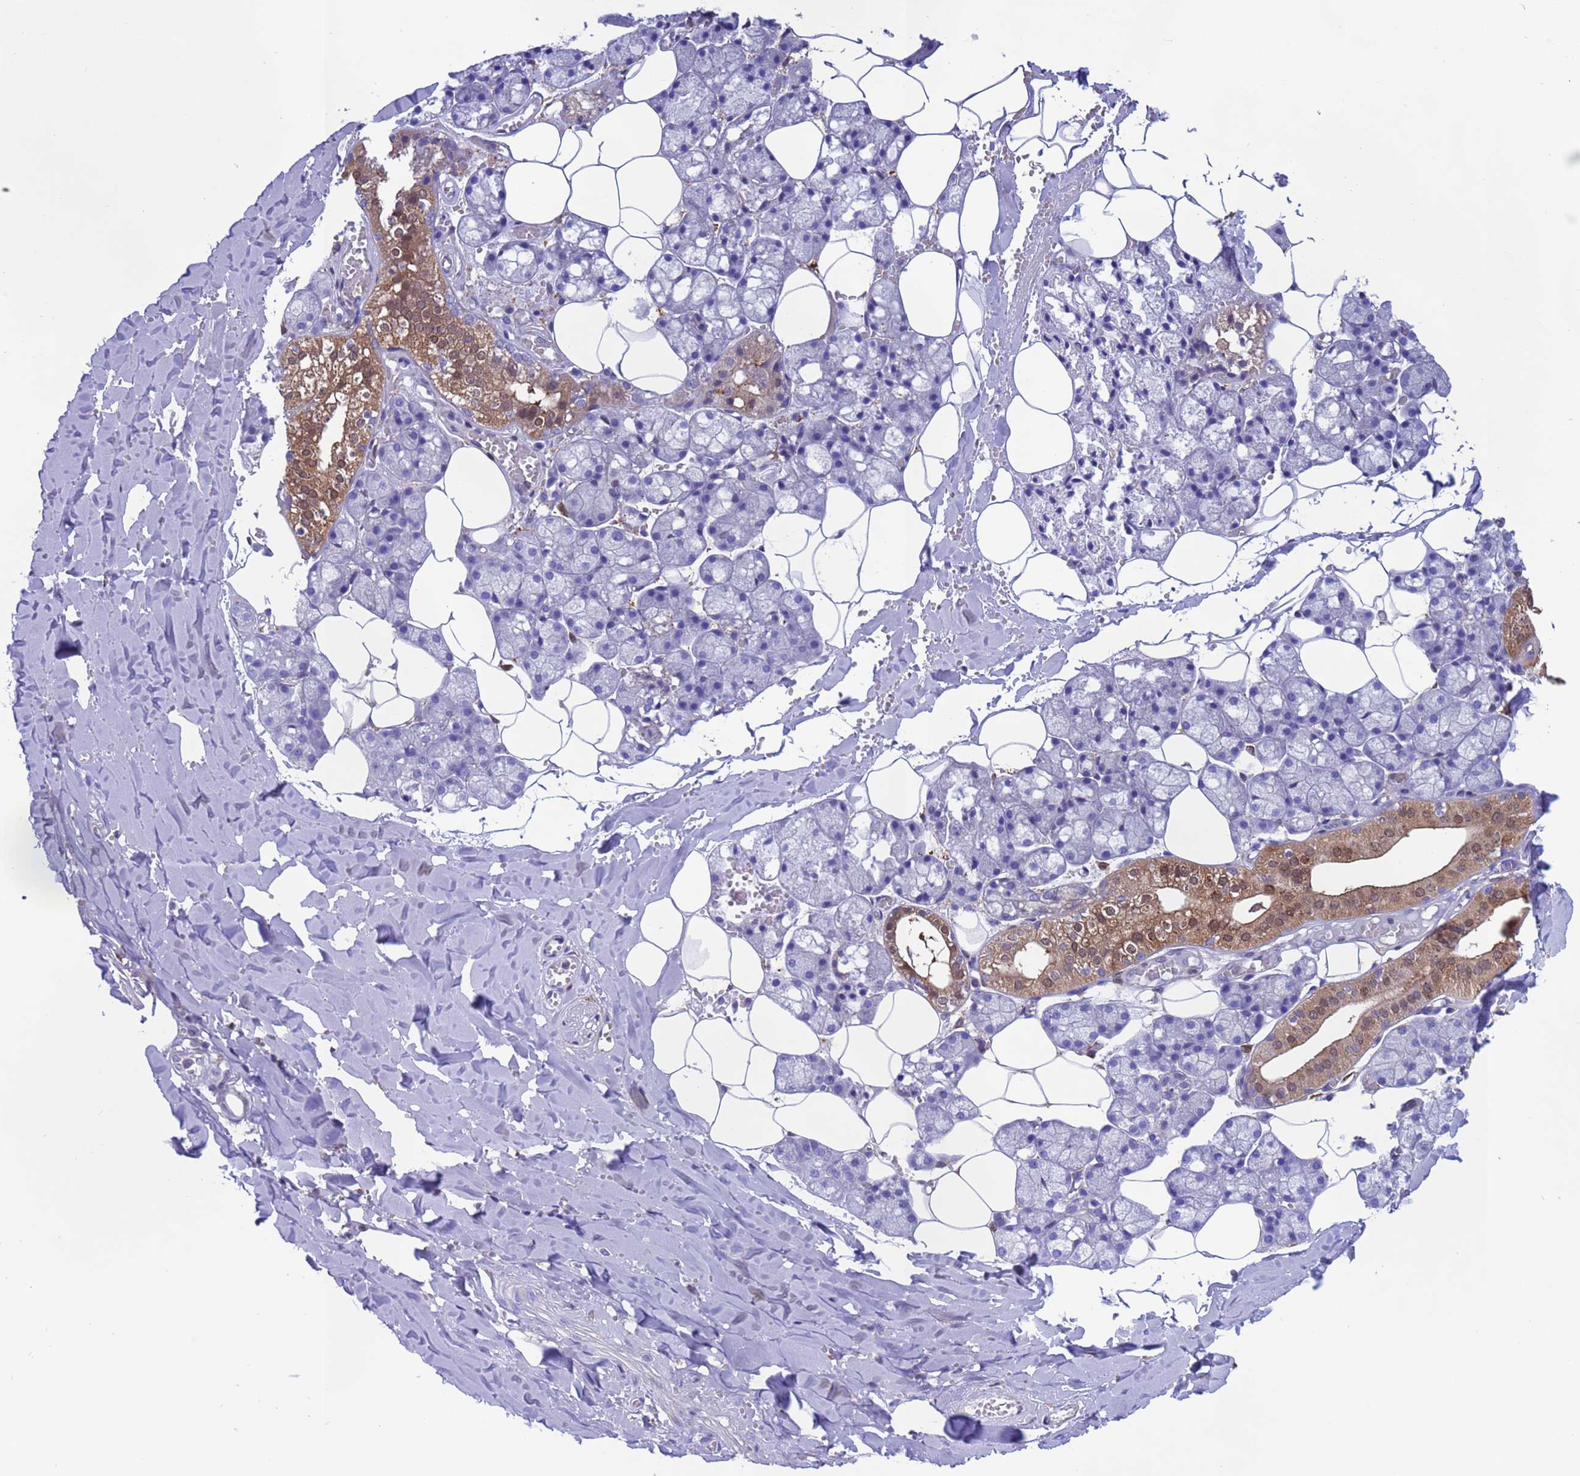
{"staining": {"intensity": "moderate", "quantity": "<25%", "location": "cytoplasmic/membranous,nuclear"}, "tissue": "salivary gland", "cell_type": "Glandular cells", "image_type": "normal", "snomed": [{"axis": "morphology", "description": "Normal tissue, NOS"}, {"axis": "topography", "description": "Salivary gland"}], "caption": "Protein expression analysis of unremarkable salivary gland demonstrates moderate cytoplasmic/membranous,nuclear positivity in about <25% of glandular cells.", "gene": "C6orf47", "patient": {"sex": "male", "age": 62}}